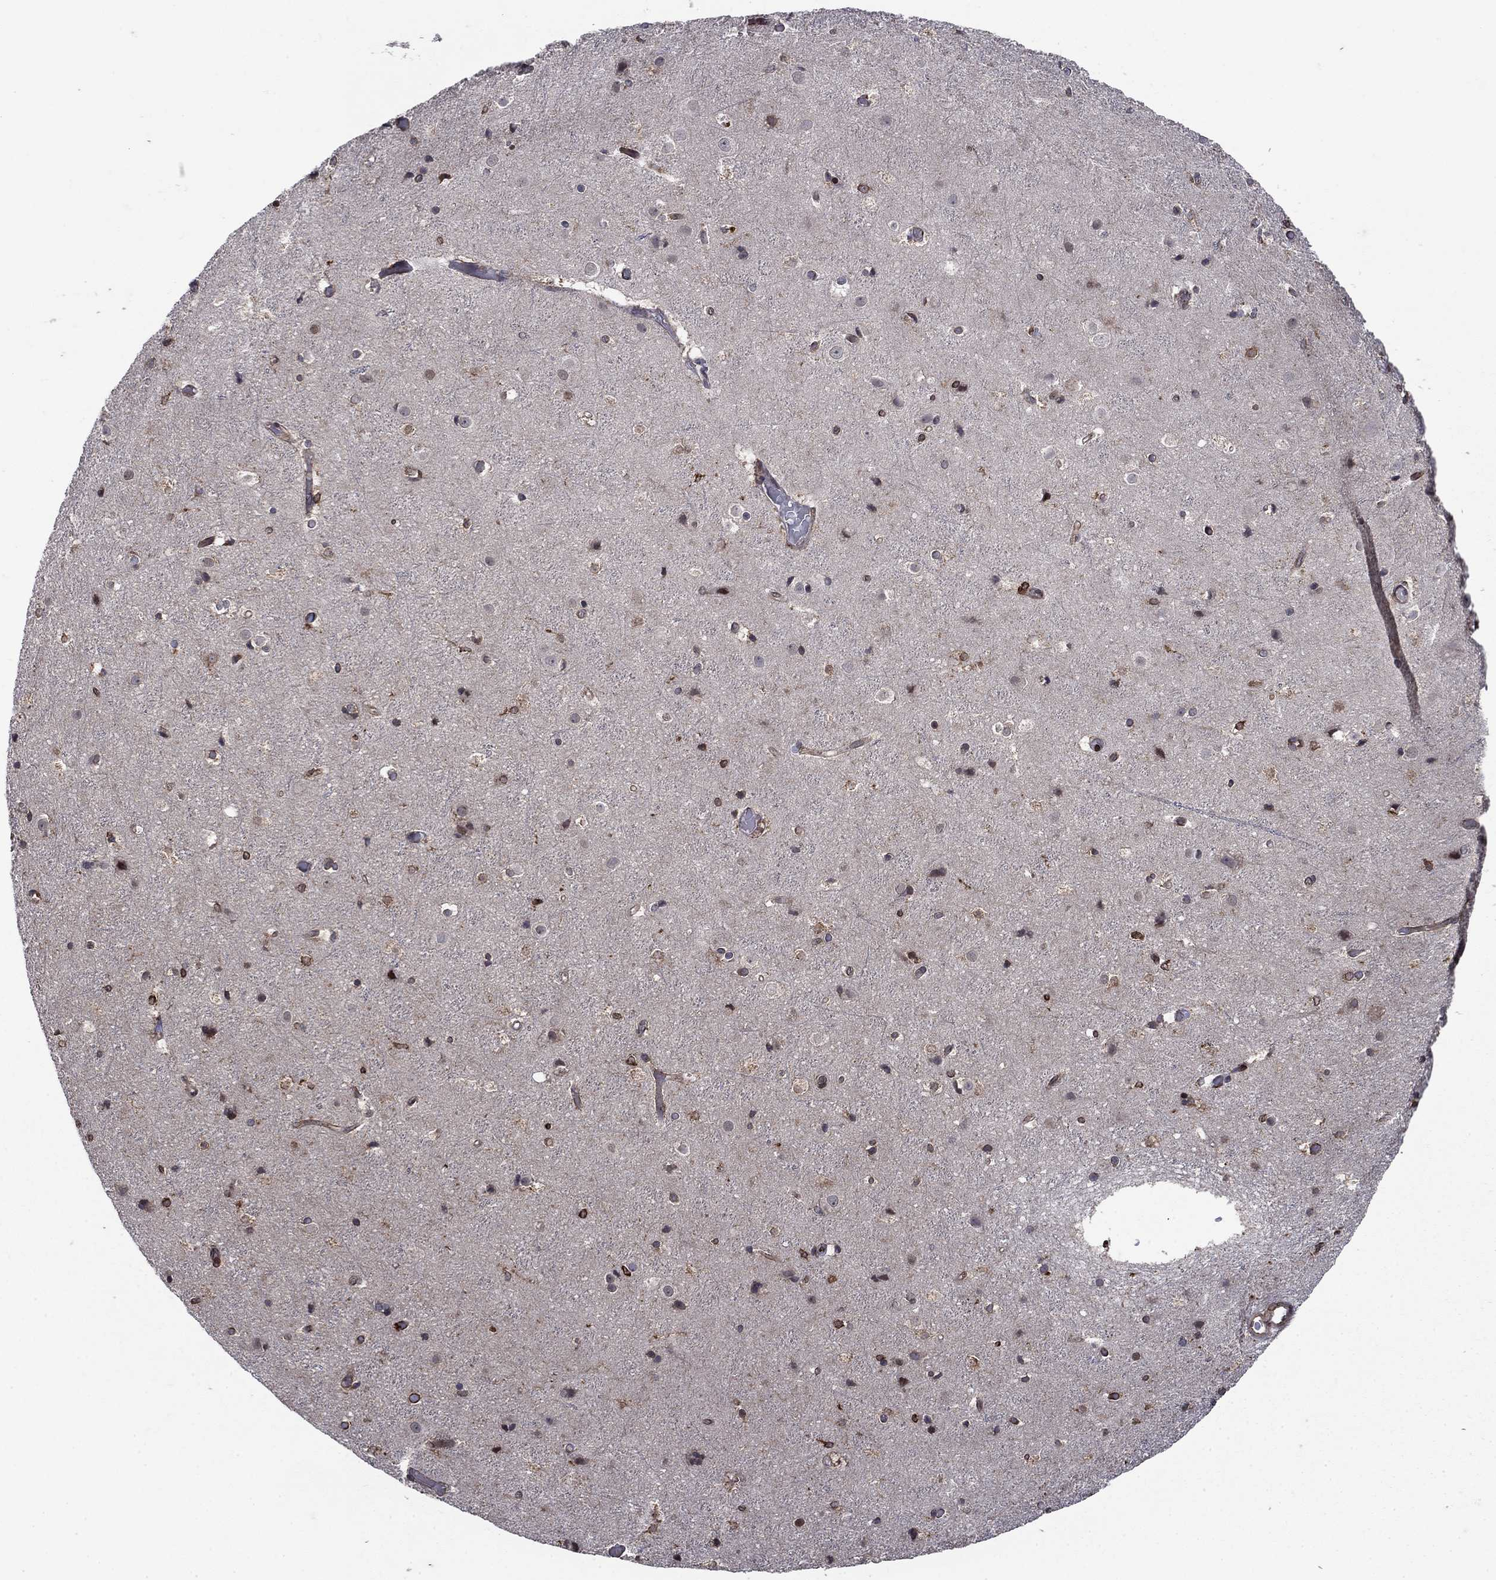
{"staining": {"intensity": "weak", "quantity": "25%-75%", "location": "cytoplasmic/membranous"}, "tissue": "cerebral cortex", "cell_type": "Endothelial cells", "image_type": "normal", "snomed": [{"axis": "morphology", "description": "Normal tissue, NOS"}, {"axis": "topography", "description": "Cerebral cortex"}], "caption": "Normal cerebral cortex was stained to show a protein in brown. There is low levels of weak cytoplasmic/membranous expression in about 25%-75% of endothelial cells. (DAB (3,3'-diaminobenzidine) IHC with brightfield microscopy, high magnification).", "gene": "DHRS7", "patient": {"sex": "female", "age": 52}}